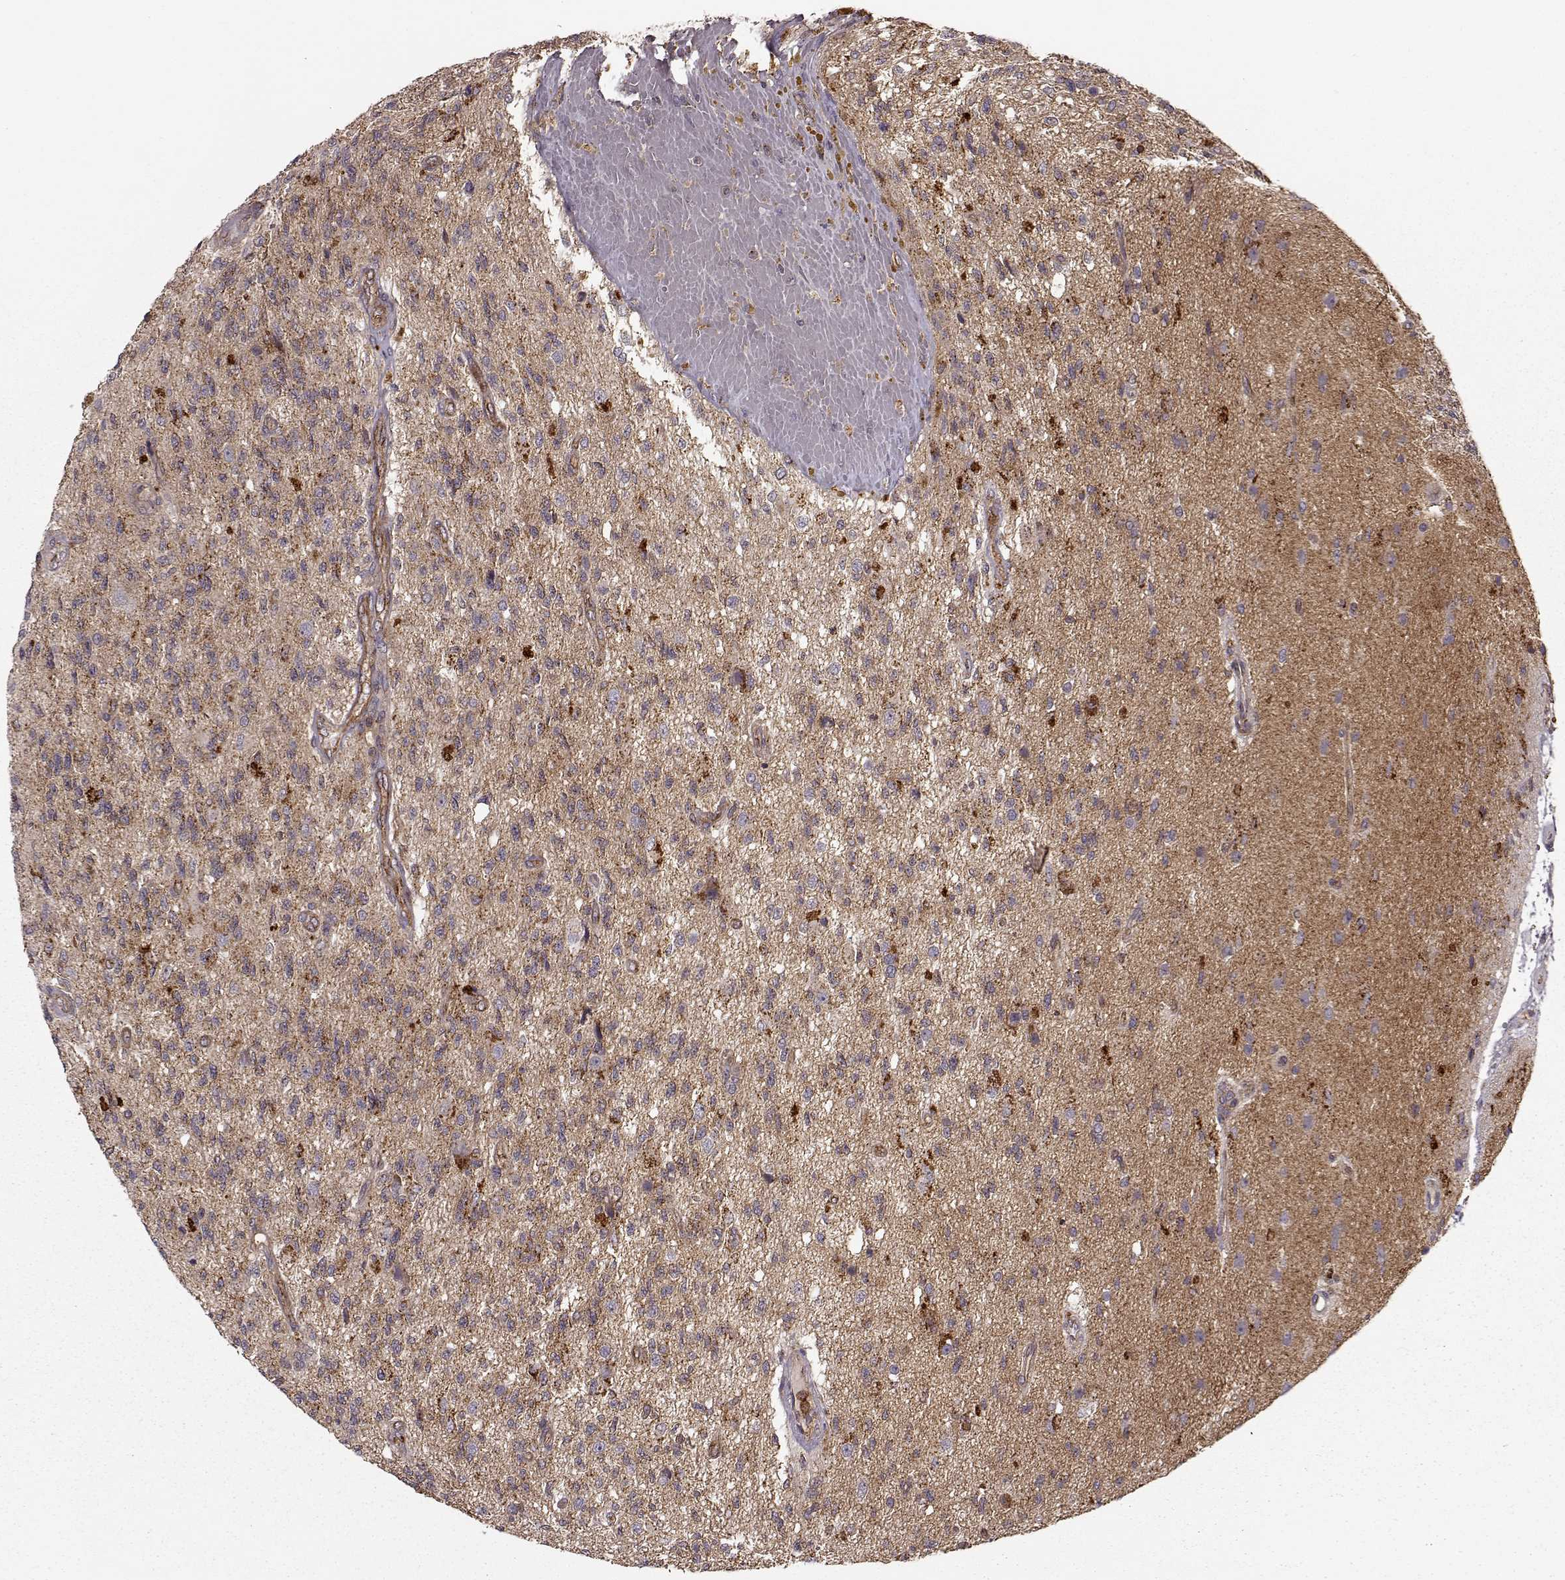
{"staining": {"intensity": "weak", "quantity": ">75%", "location": "cytoplasmic/membranous"}, "tissue": "glioma", "cell_type": "Tumor cells", "image_type": "cancer", "snomed": [{"axis": "morphology", "description": "Glioma, malignant, High grade"}, {"axis": "topography", "description": "Brain"}], "caption": "Immunohistochemical staining of glioma reveals low levels of weak cytoplasmic/membranous expression in about >75% of tumor cells.", "gene": "IFRD2", "patient": {"sex": "male", "age": 56}}